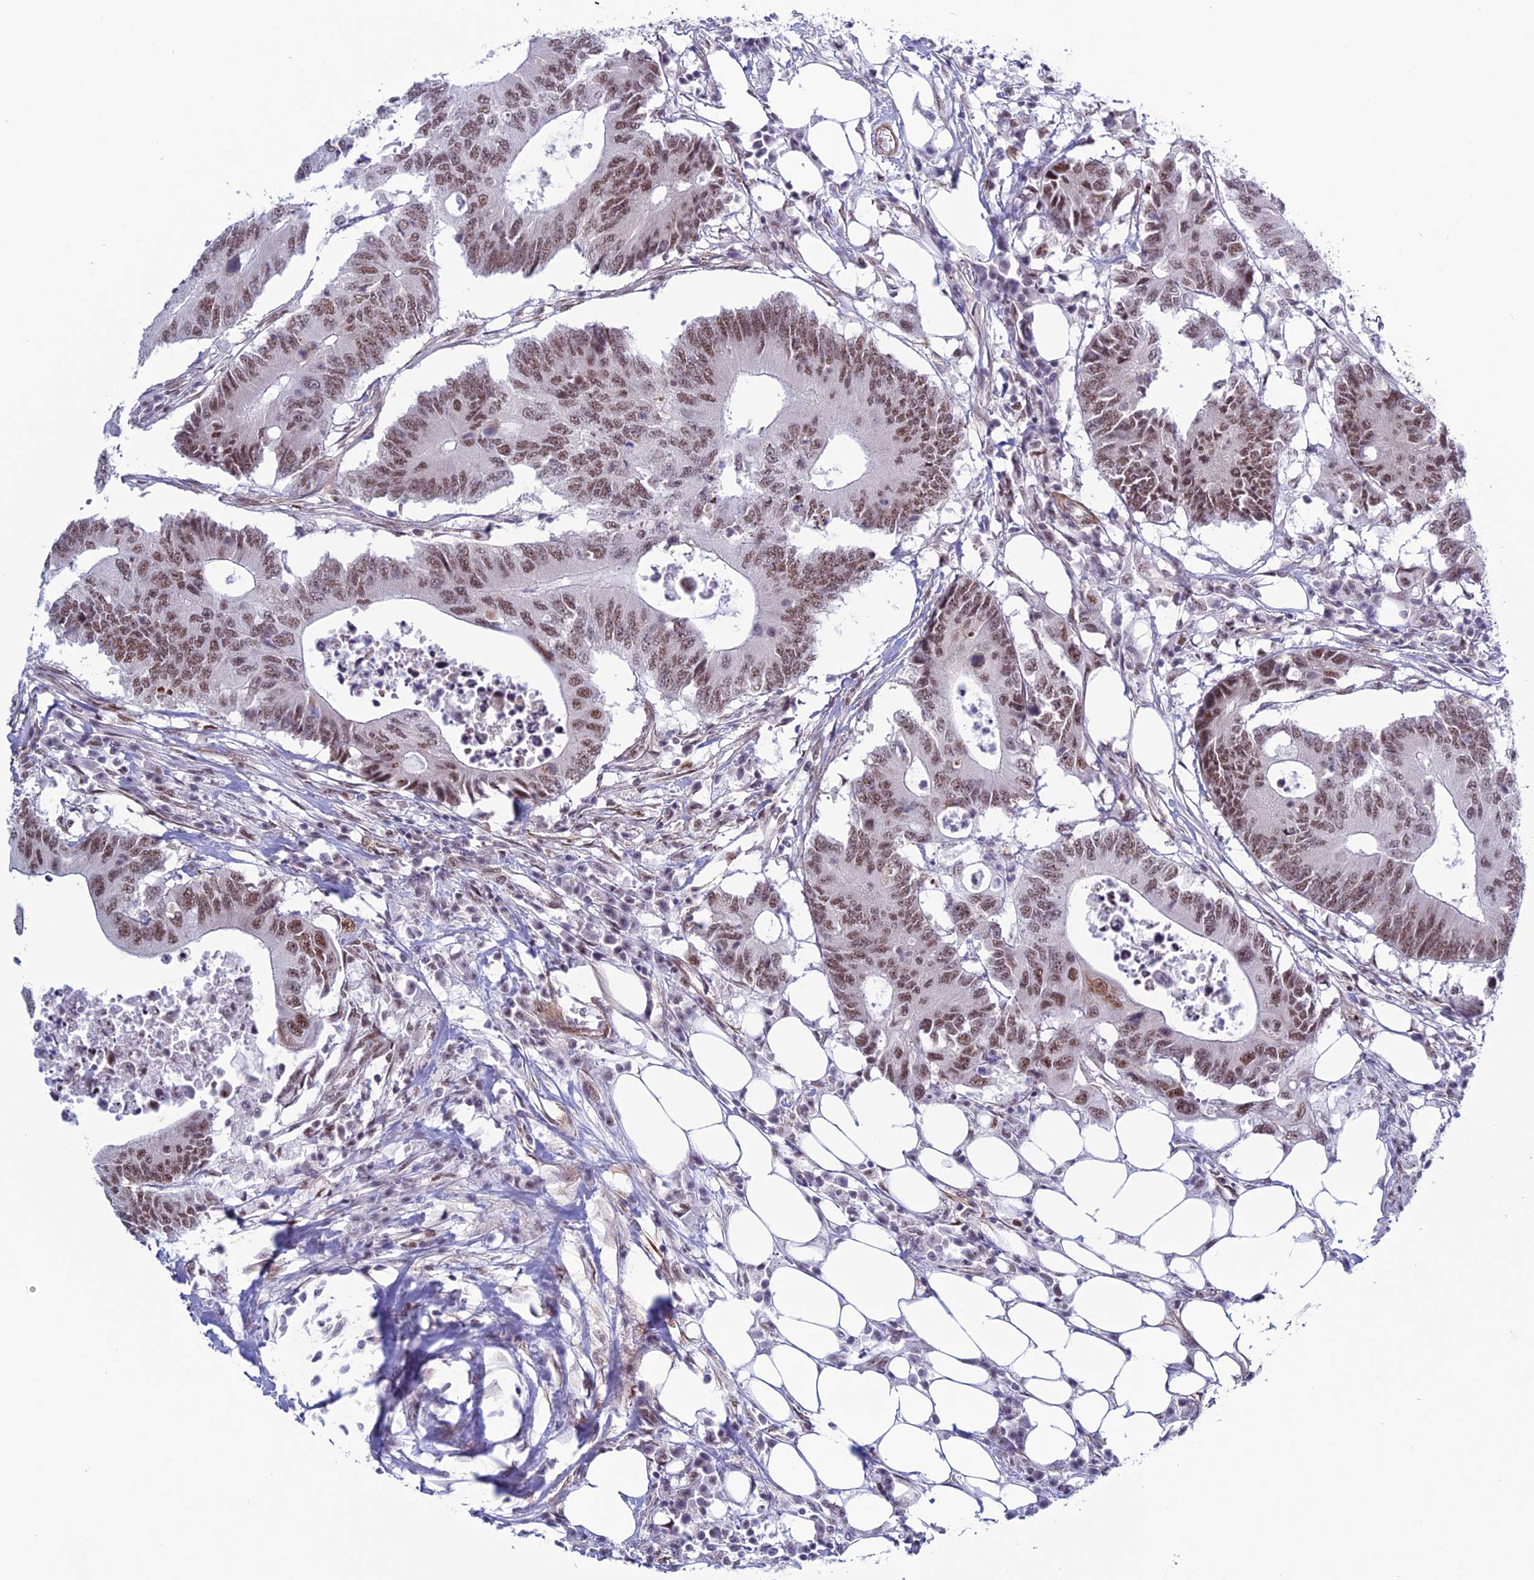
{"staining": {"intensity": "moderate", "quantity": ">75%", "location": "nuclear"}, "tissue": "colorectal cancer", "cell_type": "Tumor cells", "image_type": "cancer", "snomed": [{"axis": "morphology", "description": "Adenocarcinoma, NOS"}, {"axis": "topography", "description": "Colon"}], "caption": "Immunohistochemistry photomicrograph of neoplastic tissue: colorectal cancer stained using immunohistochemistry (IHC) reveals medium levels of moderate protein expression localized specifically in the nuclear of tumor cells, appearing as a nuclear brown color.", "gene": "U2AF1", "patient": {"sex": "male", "age": 71}}